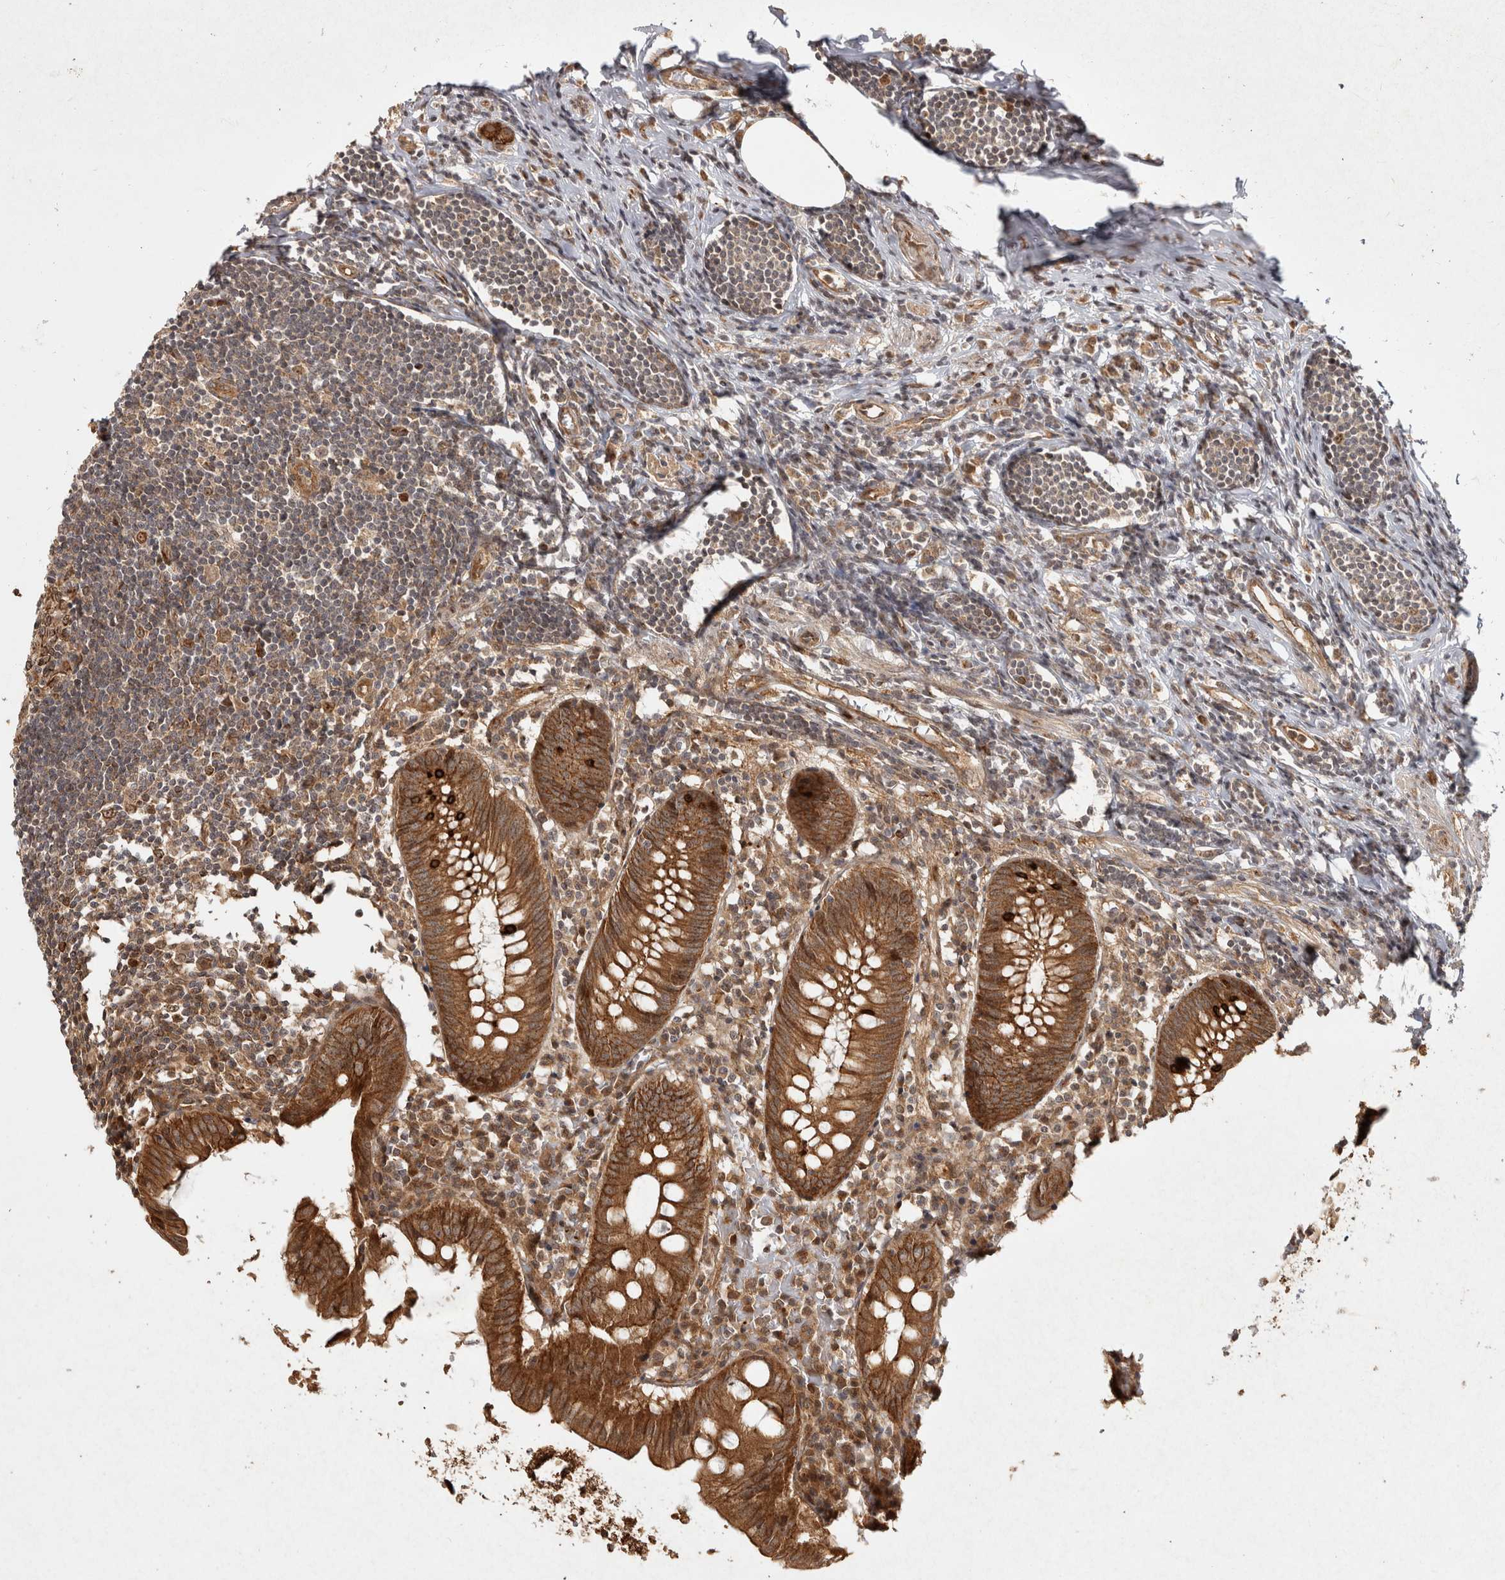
{"staining": {"intensity": "moderate", "quantity": ">75%", "location": "cytoplasmic/membranous"}, "tissue": "appendix", "cell_type": "Glandular cells", "image_type": "normal", "snomed": [{"axis": "morphology", "description": "Normal tissue, NOS"}, {"axis": "topography", "description": "Appendix"}], "caption": "The immunohistochemical stain shows moderate cytoplasmic/membranous positivity in glandular cells of unremarkable appendix.", "gene": "CAMSAP2", "patient": {"sex": "female", "age": 54}}